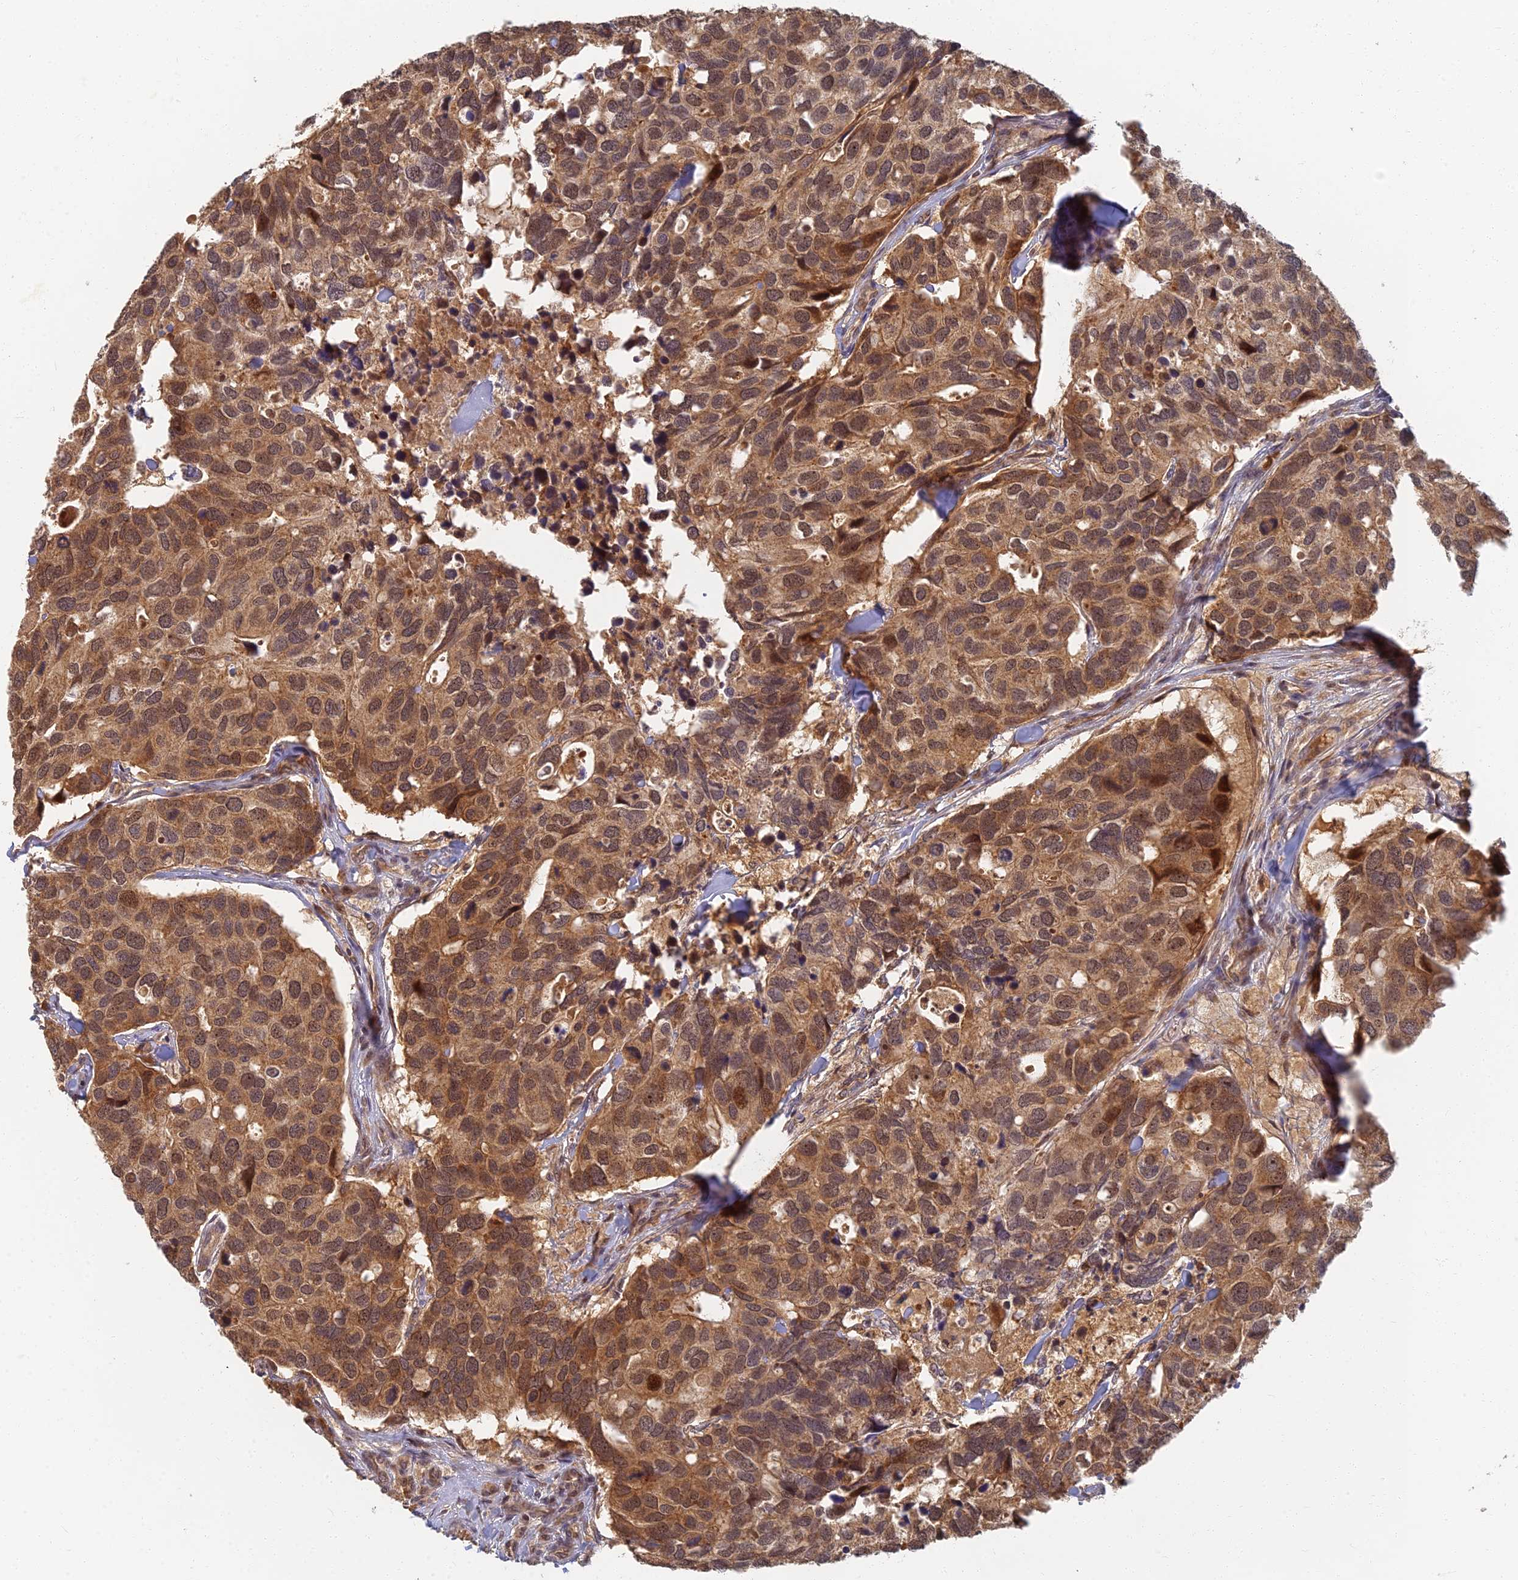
{"staining": {"intensity": "moderate", "quantity": ">75%", "location": "cytoplasmic/membranous"}, "tissue": "breast cancer", "cell_type": "Tumor cells", "image_type": "cancer", "snomed": [{"axis": "morphology", "description": "Duct carcinoma"}, {"axis": "topography", "description": "Breast"}], "caption": "This is a histology image of immunohistochemistry (IHC) staining of infiltrating ductal carcinoma (breast), which shows moderate expression in the cytoplasmic/membranous of tumor cells.", "gene": "RGL3", "patient": {"sex": "female", "age": 83}}